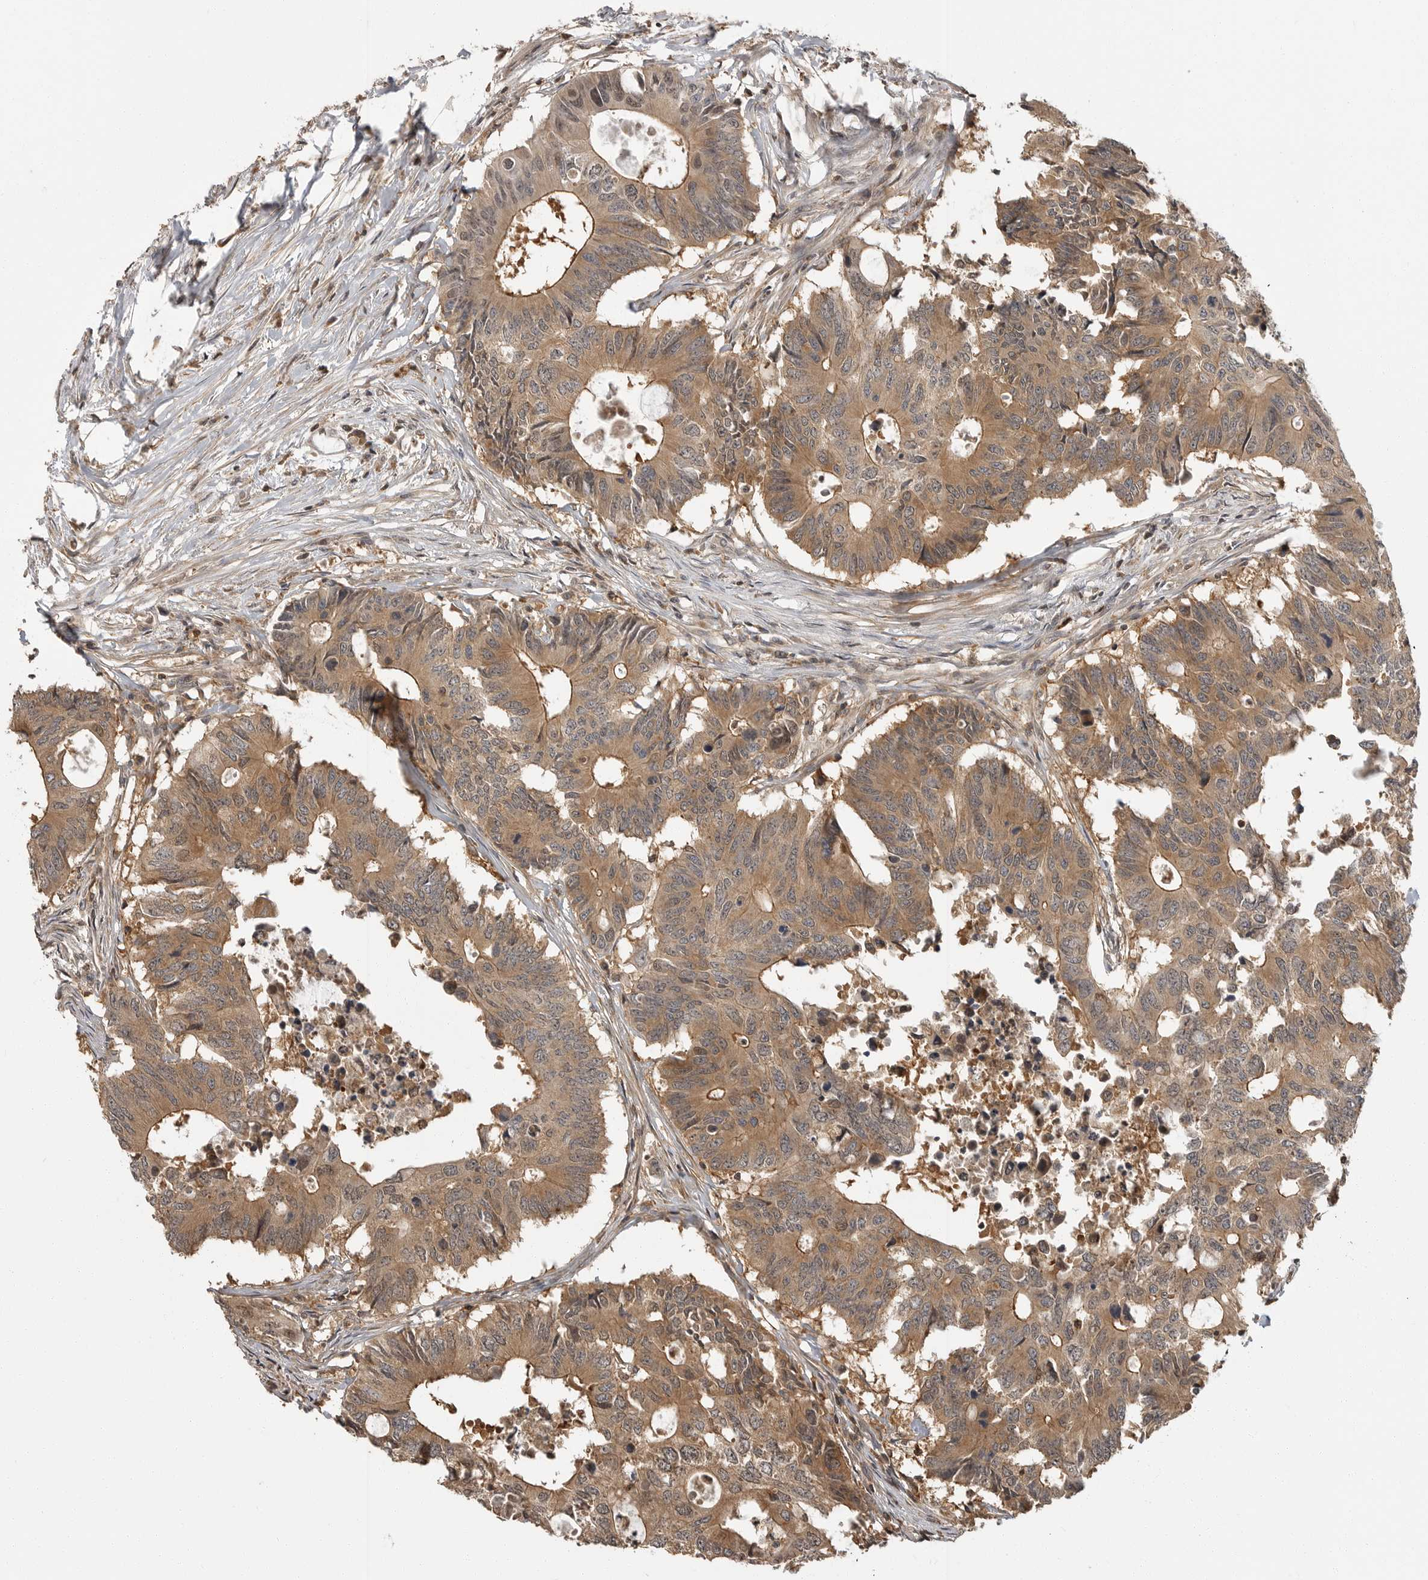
{"staining": {"intensity": "moderate", "quantity": ">75%", "location": "cytoplasmic/membranous"}, "tissue": "colorectal cancer", "cell_type": "Tumor cells", "image_type": "cancer", "snomed": [{"axis": "morphology", "description": "Adenocarcinoma, NOS"}, {"axis": "topography", "description": "Colon"}], "caption": "High-magnification brightfield microscopy of colorectal adenocarcinoma stained with DAB (brown) and counterstained with hematoxylin (blue). tumor cells exhibit moderate cytoplasmic/membranous staining is seen in about>75% of cells.", "gene": "ERN1", "patient": {"sex": "male", "age": 71}}